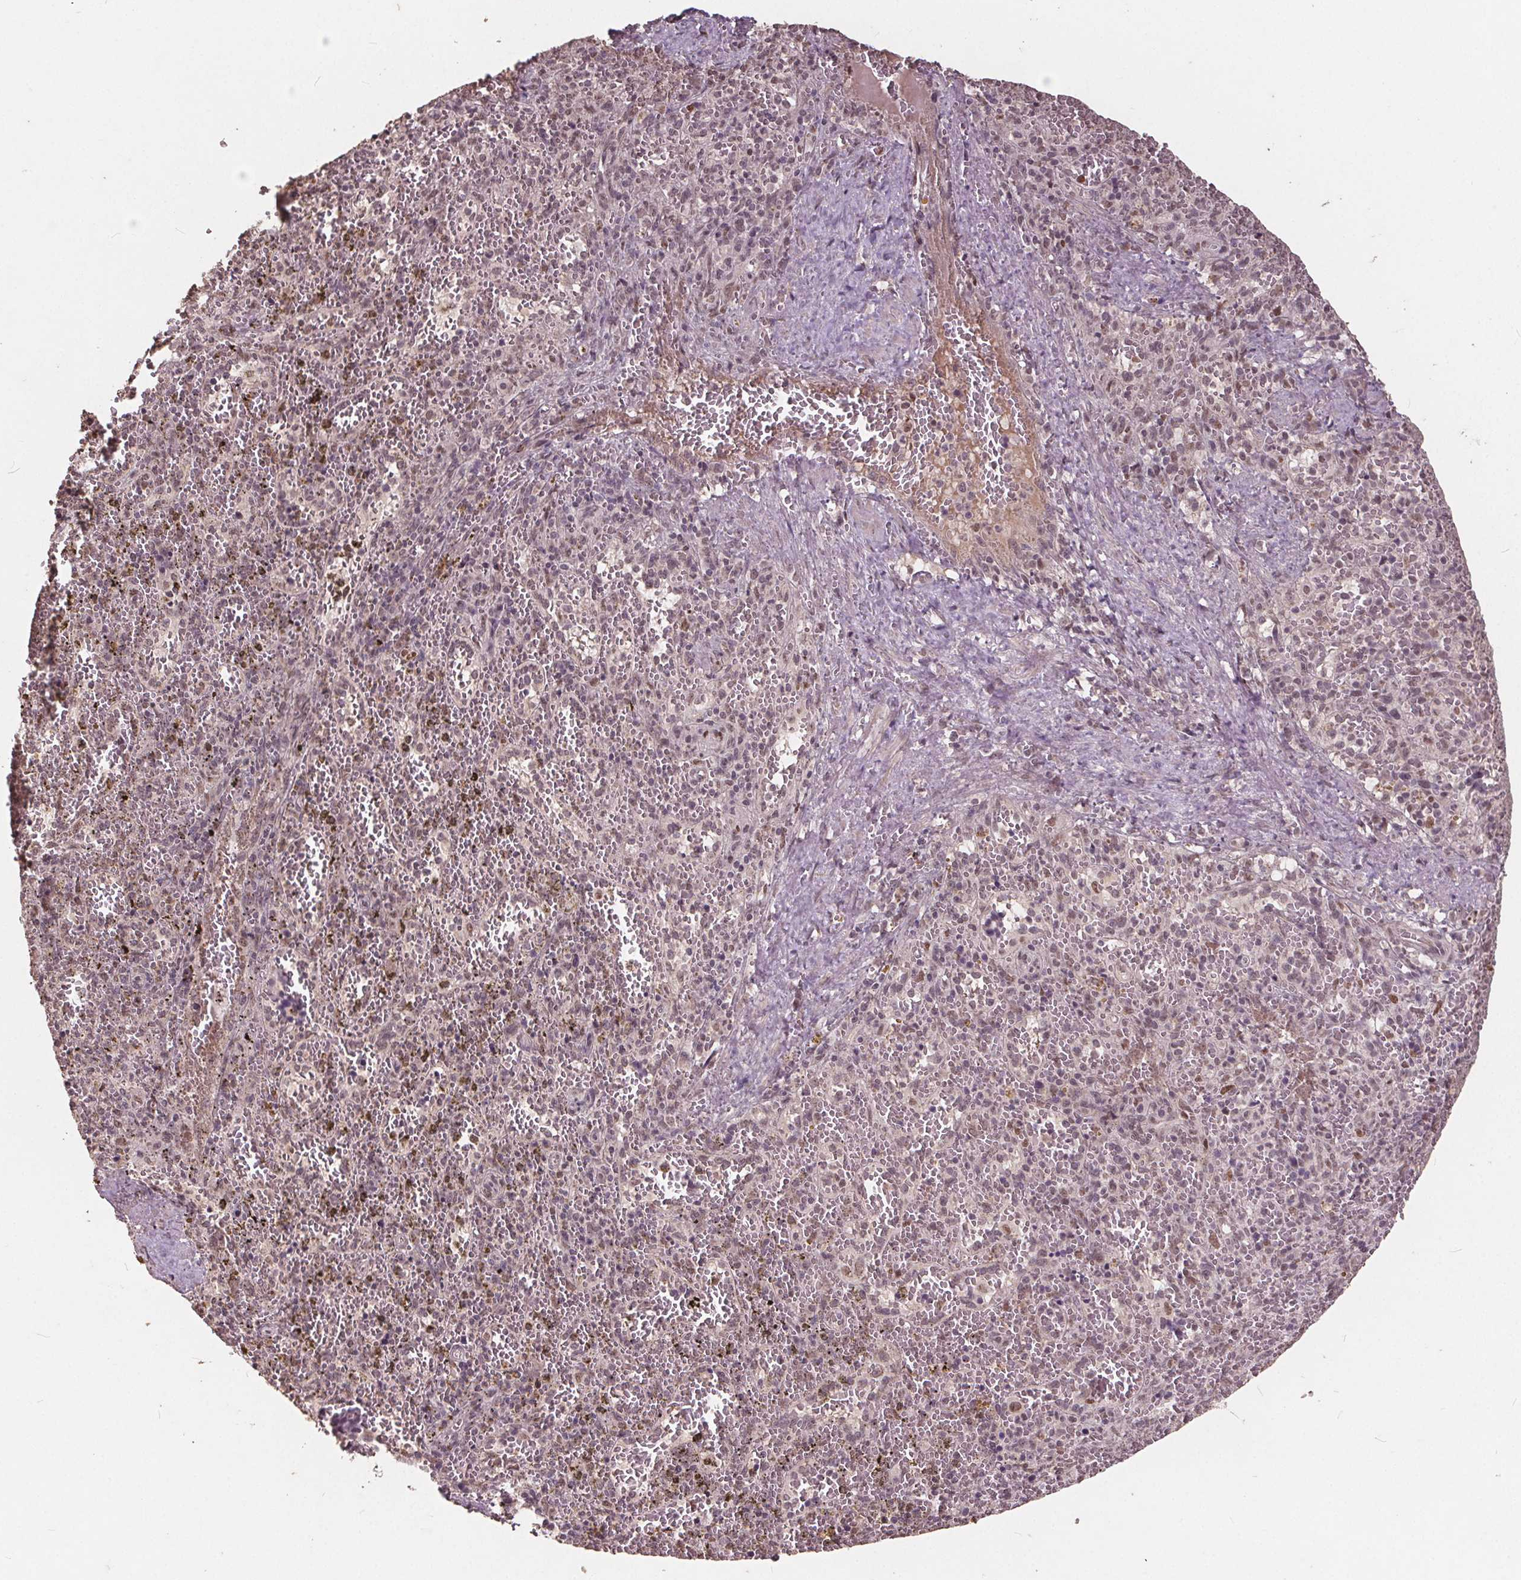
{"staining": {"intensity": "weak", "quantity": "<25%", "location": "nuclear"}, "tissue": "spleen", "cell_type": "Cells in red pulp", "image_type": "normal", "snomed": [{"axis": "morphology", "description": "Normal tissue, NOS"}, {"axis": "topography", "description": "Spleen"}], "caption": "Immunohistochemistry photomicrograph of benign spleen stained for a protein (brown), which shows no expression in cells in red pulp. The staining was performed using DAB to visualize the protein expression in brown, while the nuclei were stained in blue with hematoxylin (Magnification: 20x).", "gene": "DNMT3B", "patient": {"sex": "female", "age": 50}}